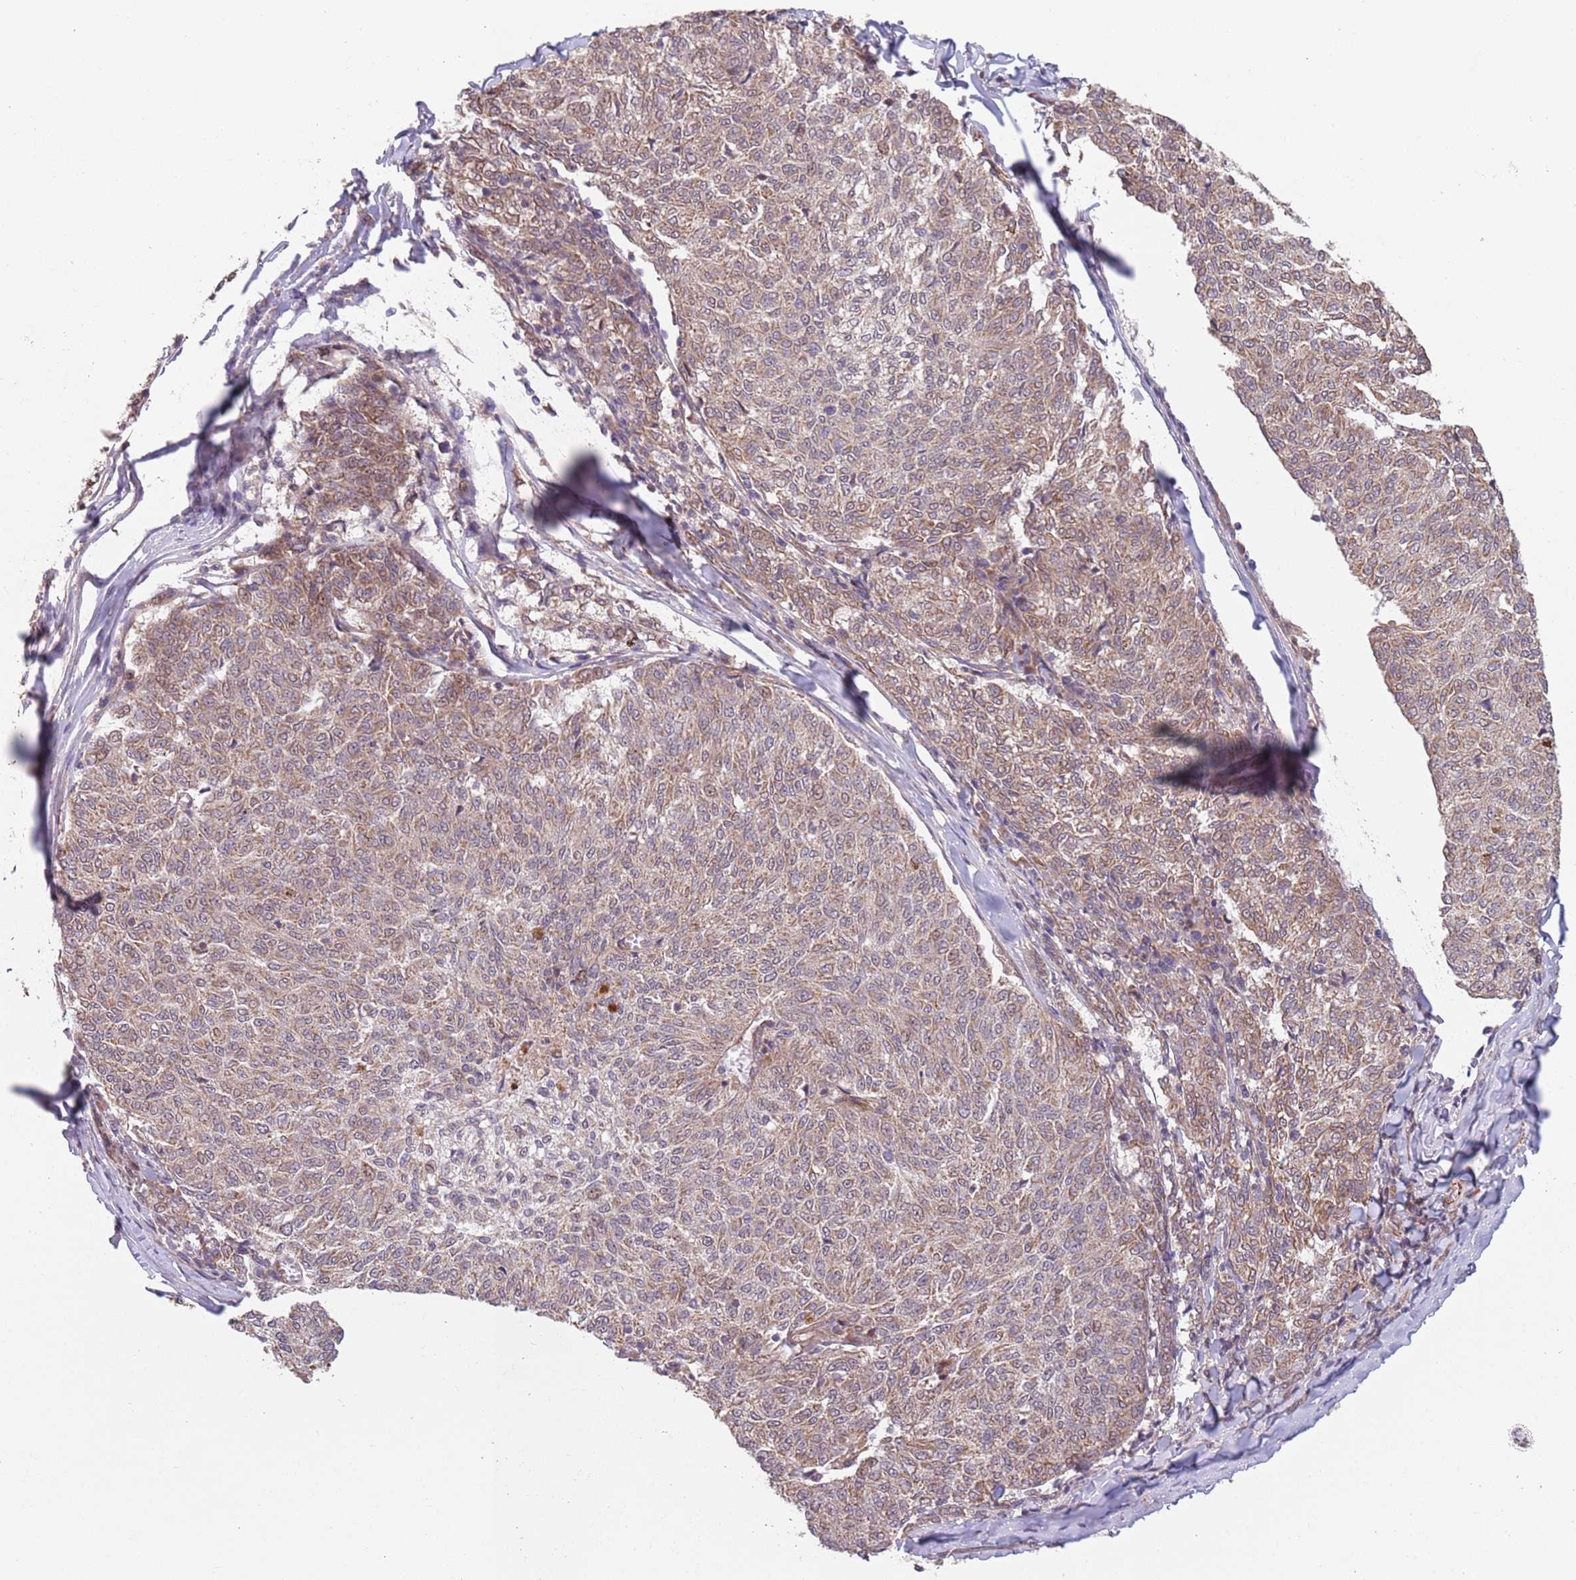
{"staining": {"intensity": "weak", "quantity": "25%-75%", "location": "cytoplasmic/membranous"}, "tissue": "melanoma", "cell_type": "Tumor cells", "image_type": "cancer", "snomed": [{"axis": "morphology", "description": "Malignant melanoma, NOS"}, {"axis": "topography", "description": "Skin"}], "caption": "Malignant melanoma stained for a protein exhibits weak cytoplasmic/membranous positivity in tumor cells. (DAB = brown stain, brightfield microscopy at high magnification).", "gene": "CHD9", "patient": {"sex": "female", "age": 72}}